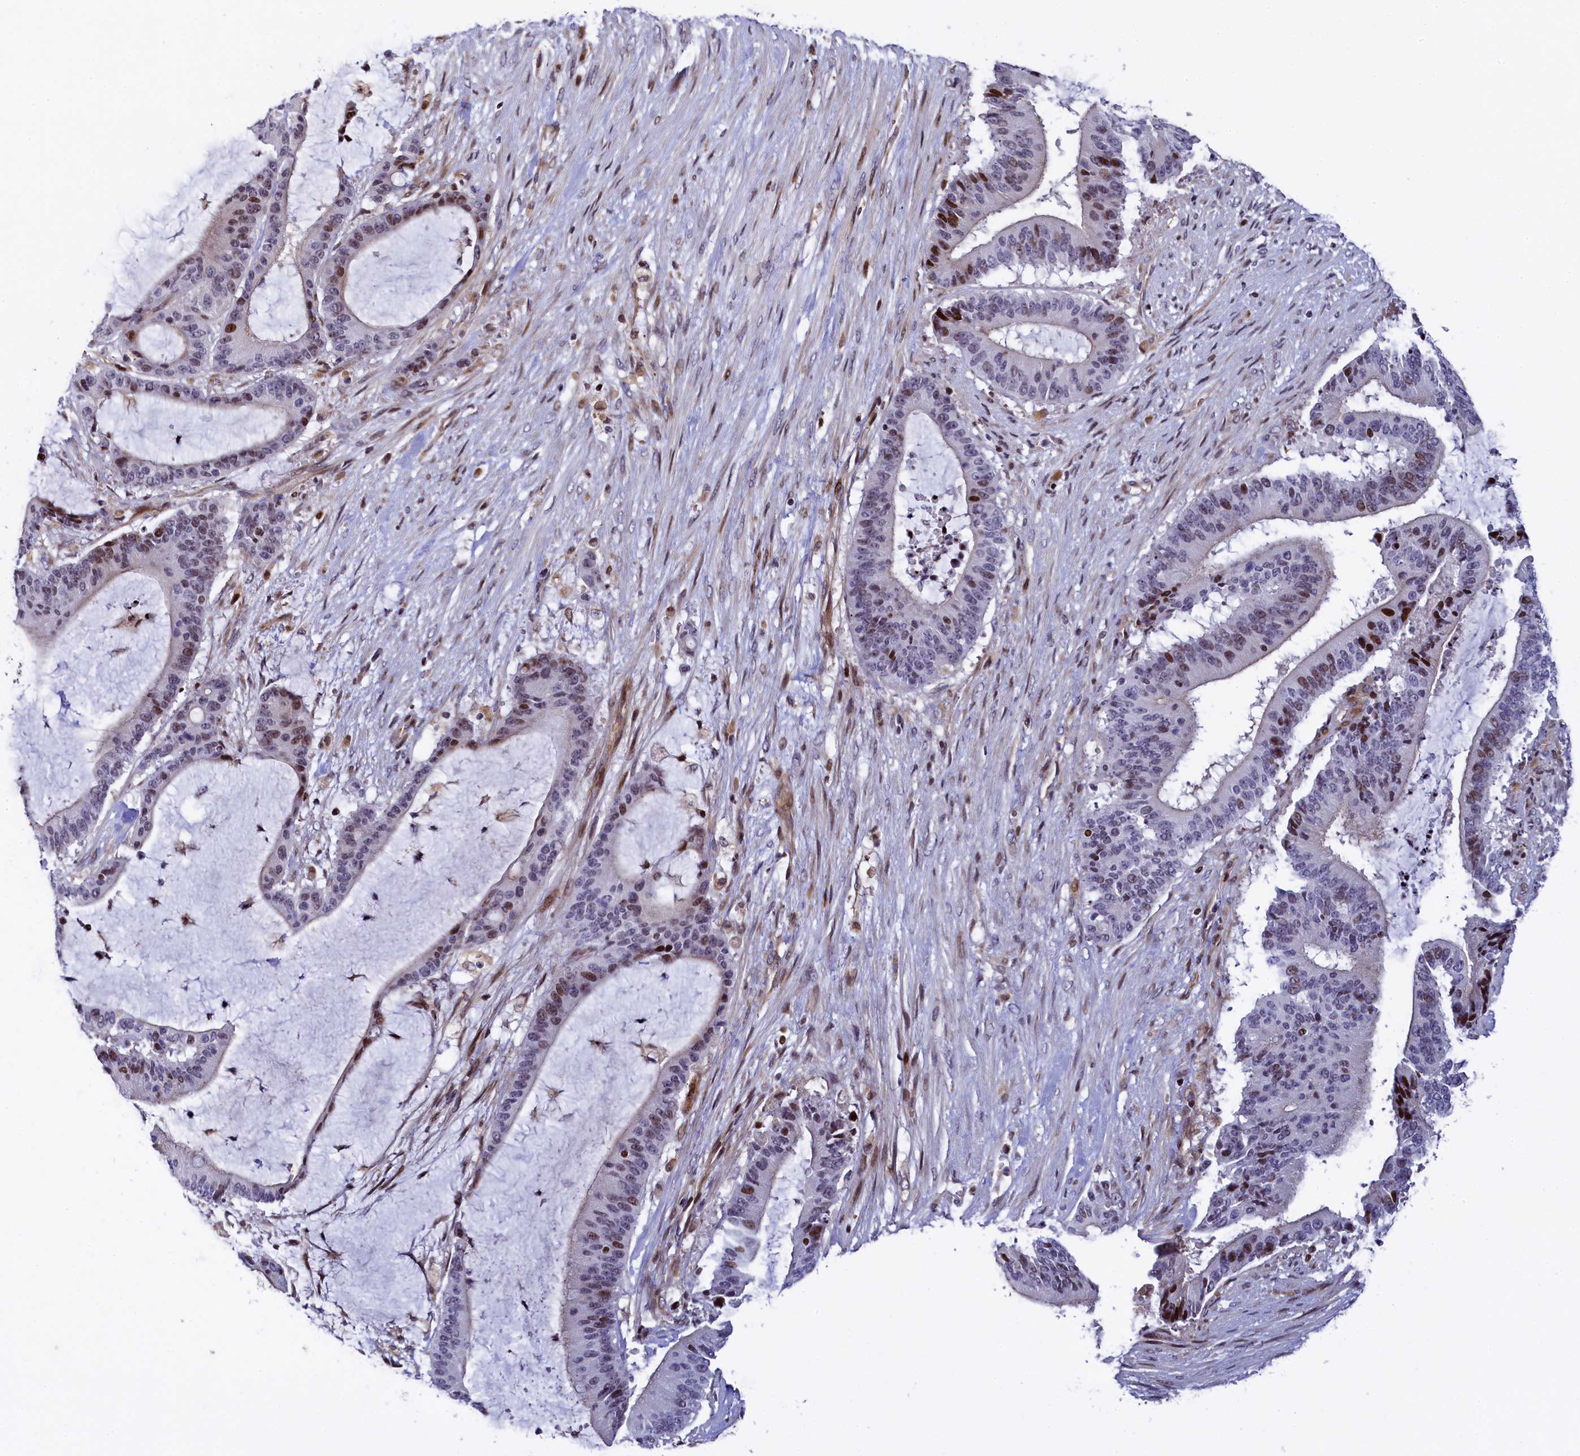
{"staining": {"intensity": "moderate", "quantity": "<25%", "location": "nuclear"}, "tissue": "liver cancer", "cell_type": "Tumor cells", "image_type": "cancer", "snomed": [{"axis": "morphology", "description": "Normal tissue, NOS"}, {"axis": "morphology", "description": "Cholangiocarcinoma"}, {"axis": "topography", "description": "Liver"}, {"axis": "topography", "description": "Peripheral nerve tissue"}], "caption": "The histopathology image reveals staining of liver cancer (cholangiocarcinoma), revealing moderate nuclear protein expression (brown color) within tumor cells. The protein is stained brown, and the nuclei are stained in blue (DAB (3,3'-diaminobenzidine) IHC with brightfield microscopy, high magnification).", "gene": "TGDS", "patient": {"sex": "female", "age": 73}}